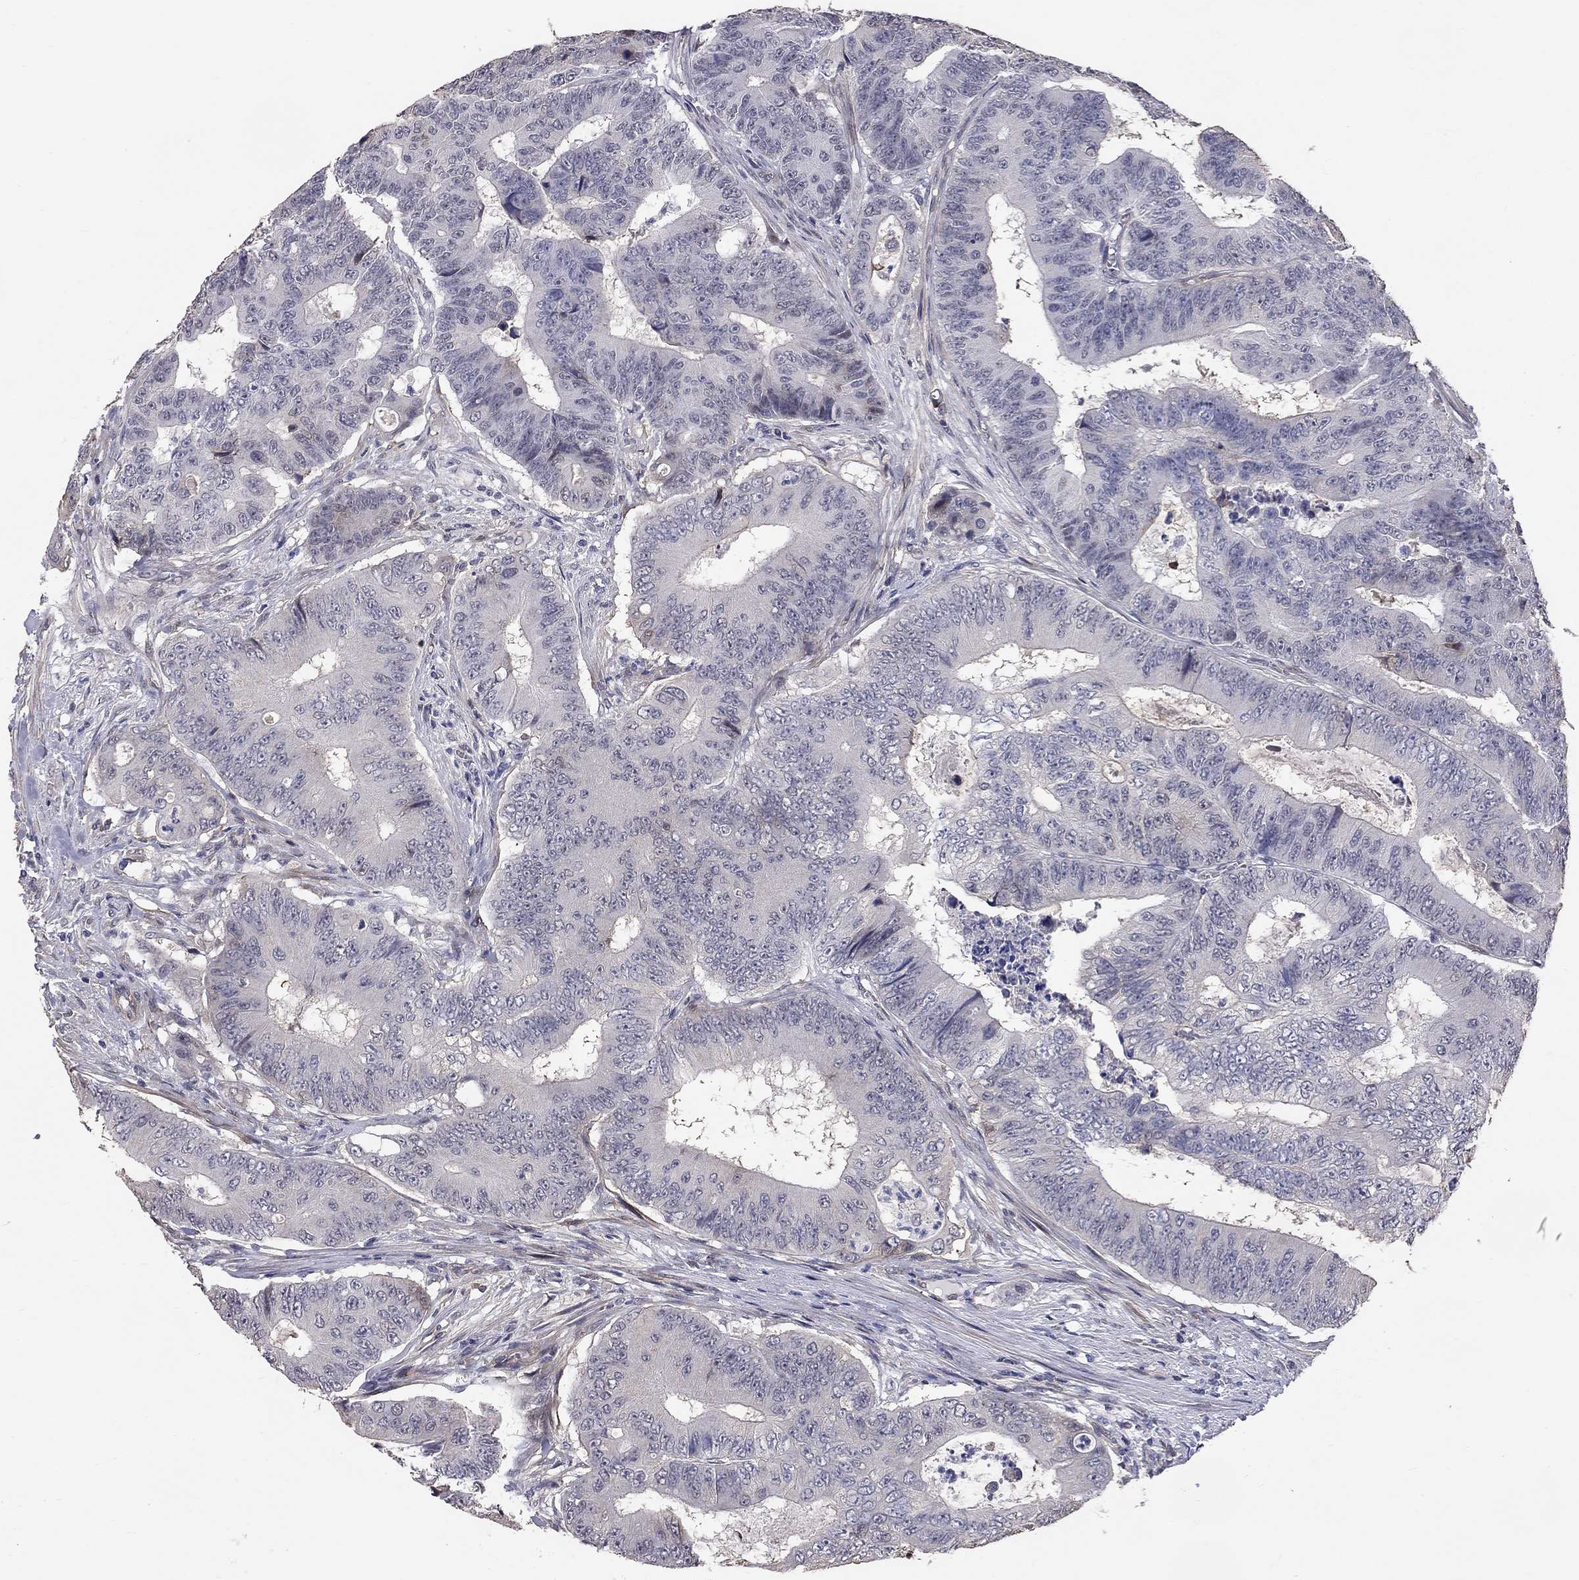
{"staining": {"intensity": "negative", "quantity": "none", "location": "none"}, "tissue": "colorectal cancer", "cell_type": "Tumor cells", "image_type": "cancer", "snomed": [{"axis": "morphology", "description": "Adenocarcinoma, NOS"}, {"axis": "topography", "description": "Colon"}], "caption": "This is an IHC image of colorectal cancer. There is no positivity in tumor cells.", "gene": "GJB4", "patient": {"sex": "female", "age": 48}}